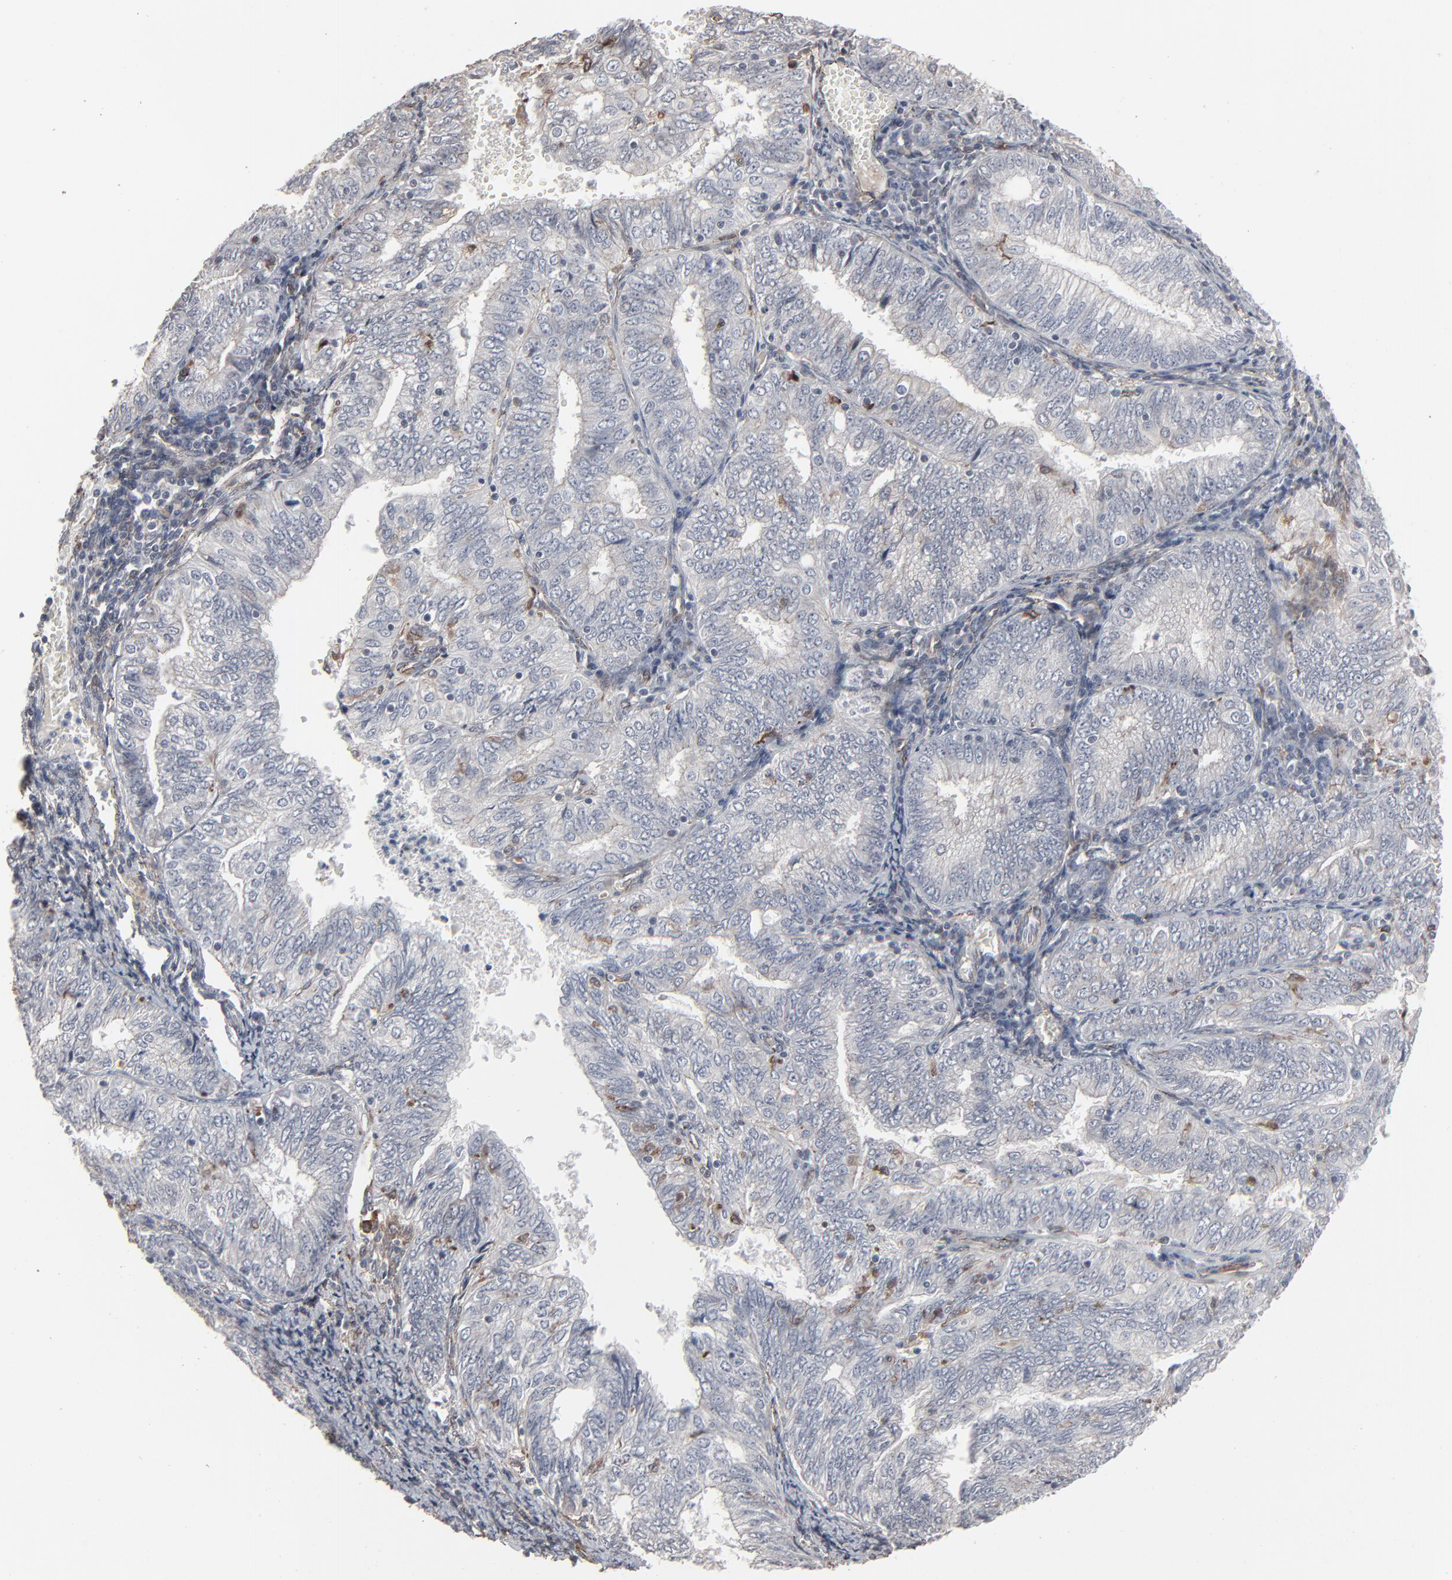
{"staining": {"intensity": "weak", "quantity": "<25%", "location": "cytoplasmic/membranous,nuclear"}, "tissue": "endometrial cancer", "cell_type": "Tumor cells", "image_type": "cancer", "snomed": [{"axis": "morphology", "description": "Adenocarcinoma, NOS"}, {"axis": "topography", "description": "Endometrium"}], "caption": "Micrograph shows no protein positivity in tumor cells of endometrial cancer tissue.", "gene": "CTNND1", "patient": {"sex": "female", "age": 69}}